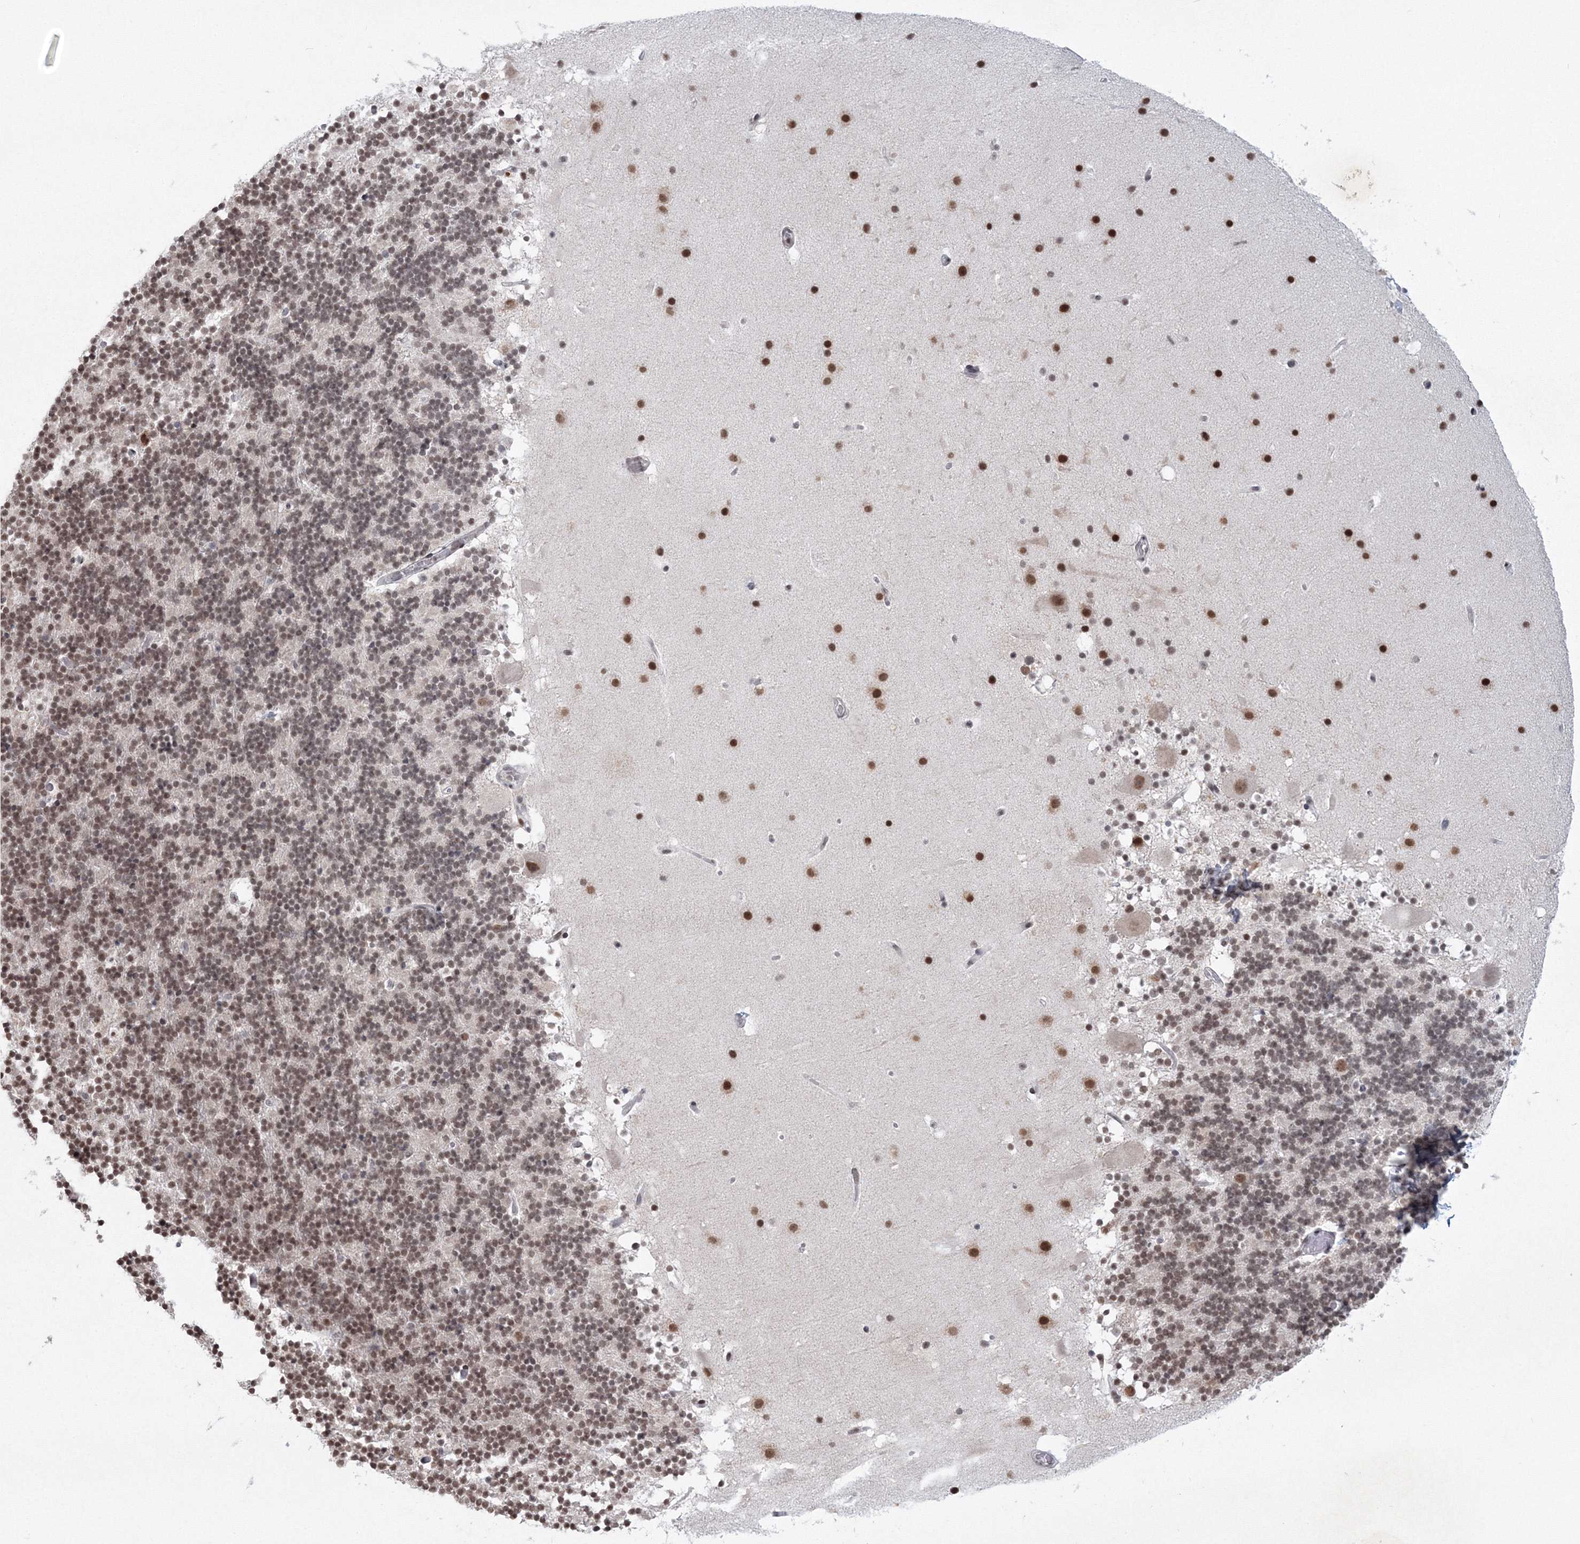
{"staining": {"intensity": "moderate", "quantity": ">75%", "location": "nuclear"}, "tissue": "cerebellum", "cell_type": "Cells in granular layer", "image_type": "normal", "snomed": [{"axis": "morphology", "description": "Normal tissue, NOS"}, {"axis": "topography", "description": "Cerebellum"}], "caption": "Immunohistochemistry micrograph of benign cerebellum stained for a protein (brown), which shows medium levels of moderate nuclear positivity in approximately >75% of cells in granular layer.", "gene": "C3orf33", "patient": {"sex": "male", "age": 57}}